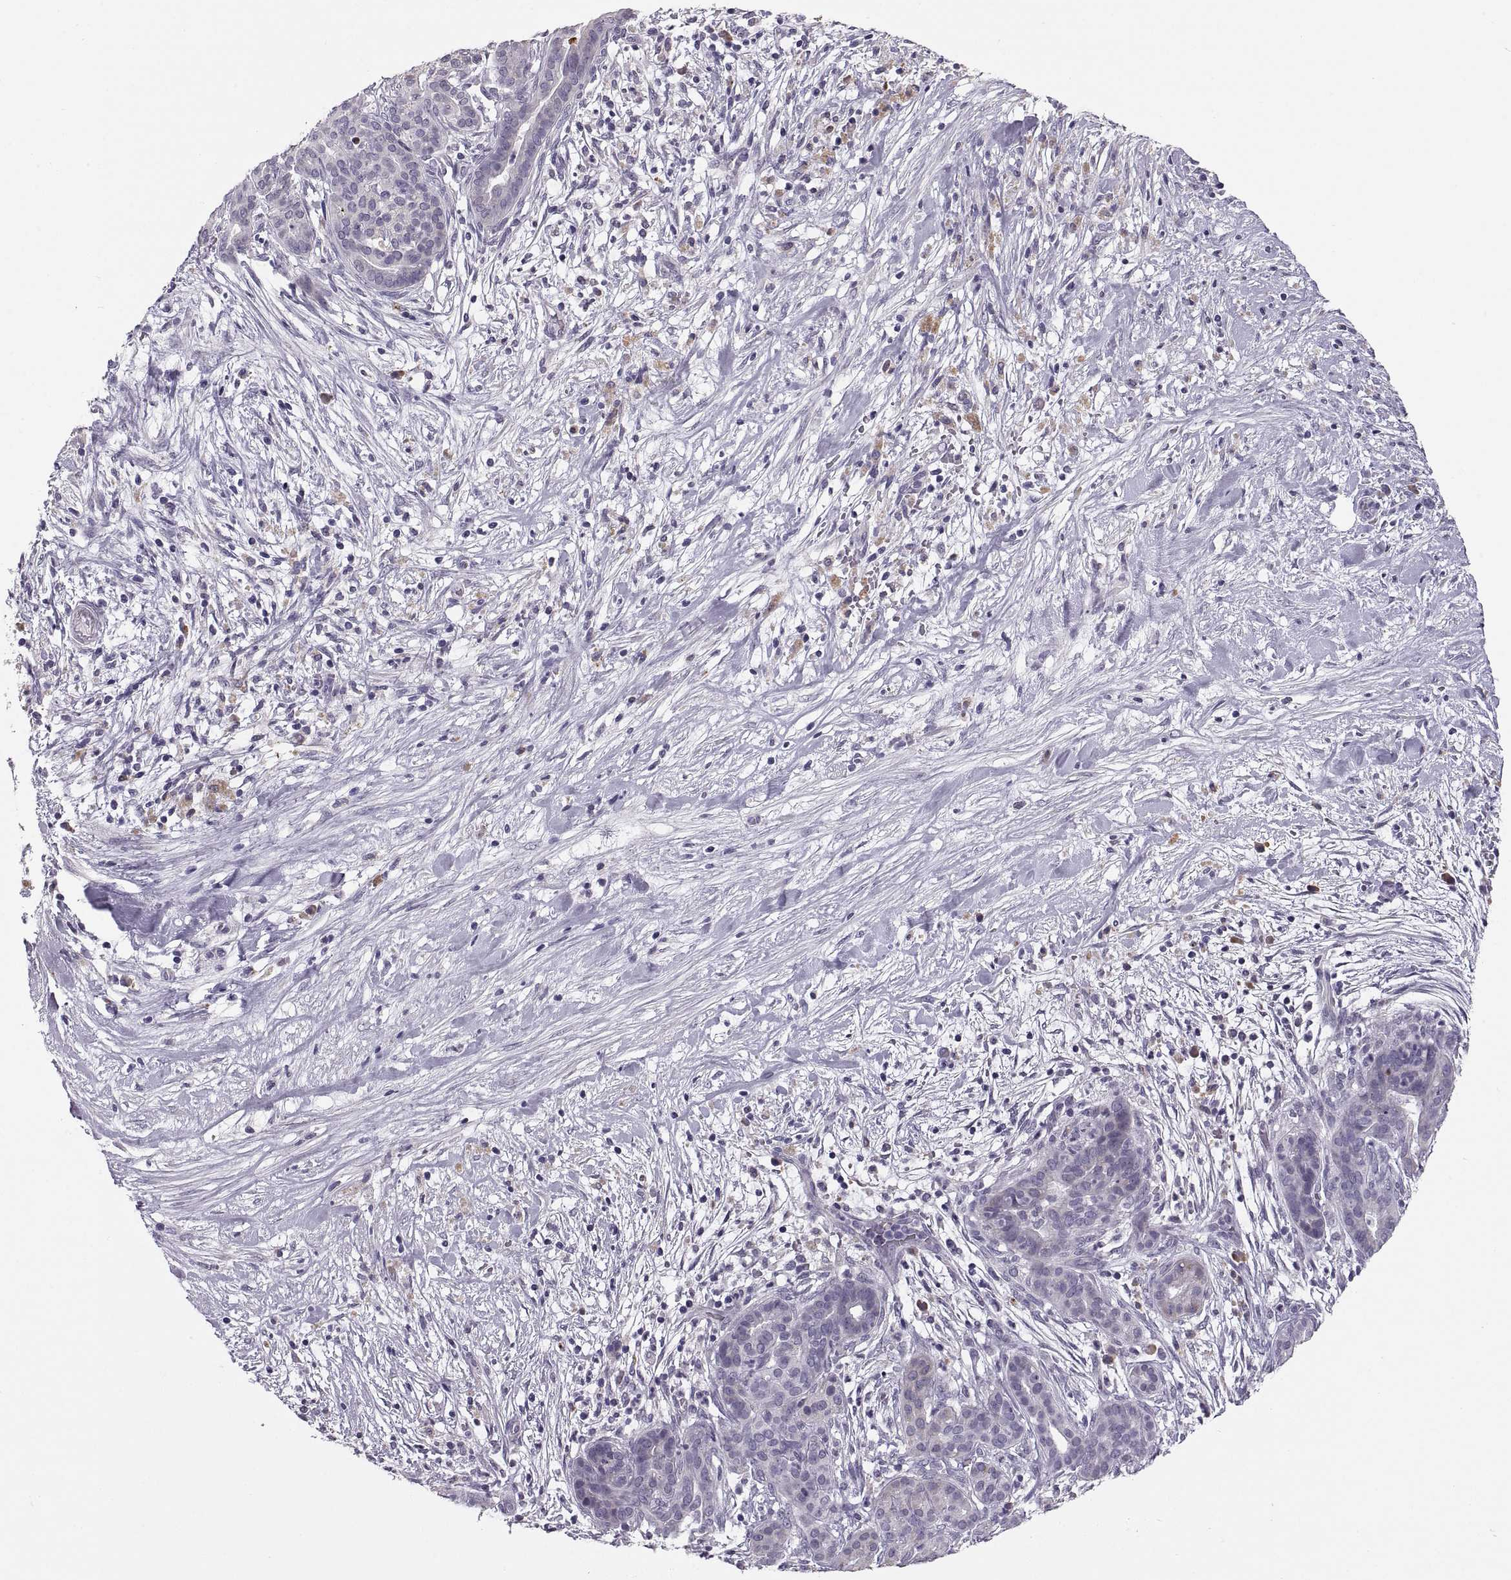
{"staining": {"intensity": "negative", "quantity": "none", "location": "none"}, "tissue": "pancreatic cancer", "cell_type": "Tumor cells", "image_type": "cancer", "snomed": [{"axis": "morphology", "description": "Adenocarcinoma, NOS"}, {"axis": "topography", "description": "Pancreas"}], "caption": "This histopathology image is of pancreatic cancer (adenocarcinoma) stained with immunohistochemistry to label a protein in brown with the nuclei are counter-stained blue. There is no staining in tumor cells.", "gene": "MAGEB18", "patient": {"sex": "male", "age": 44}}